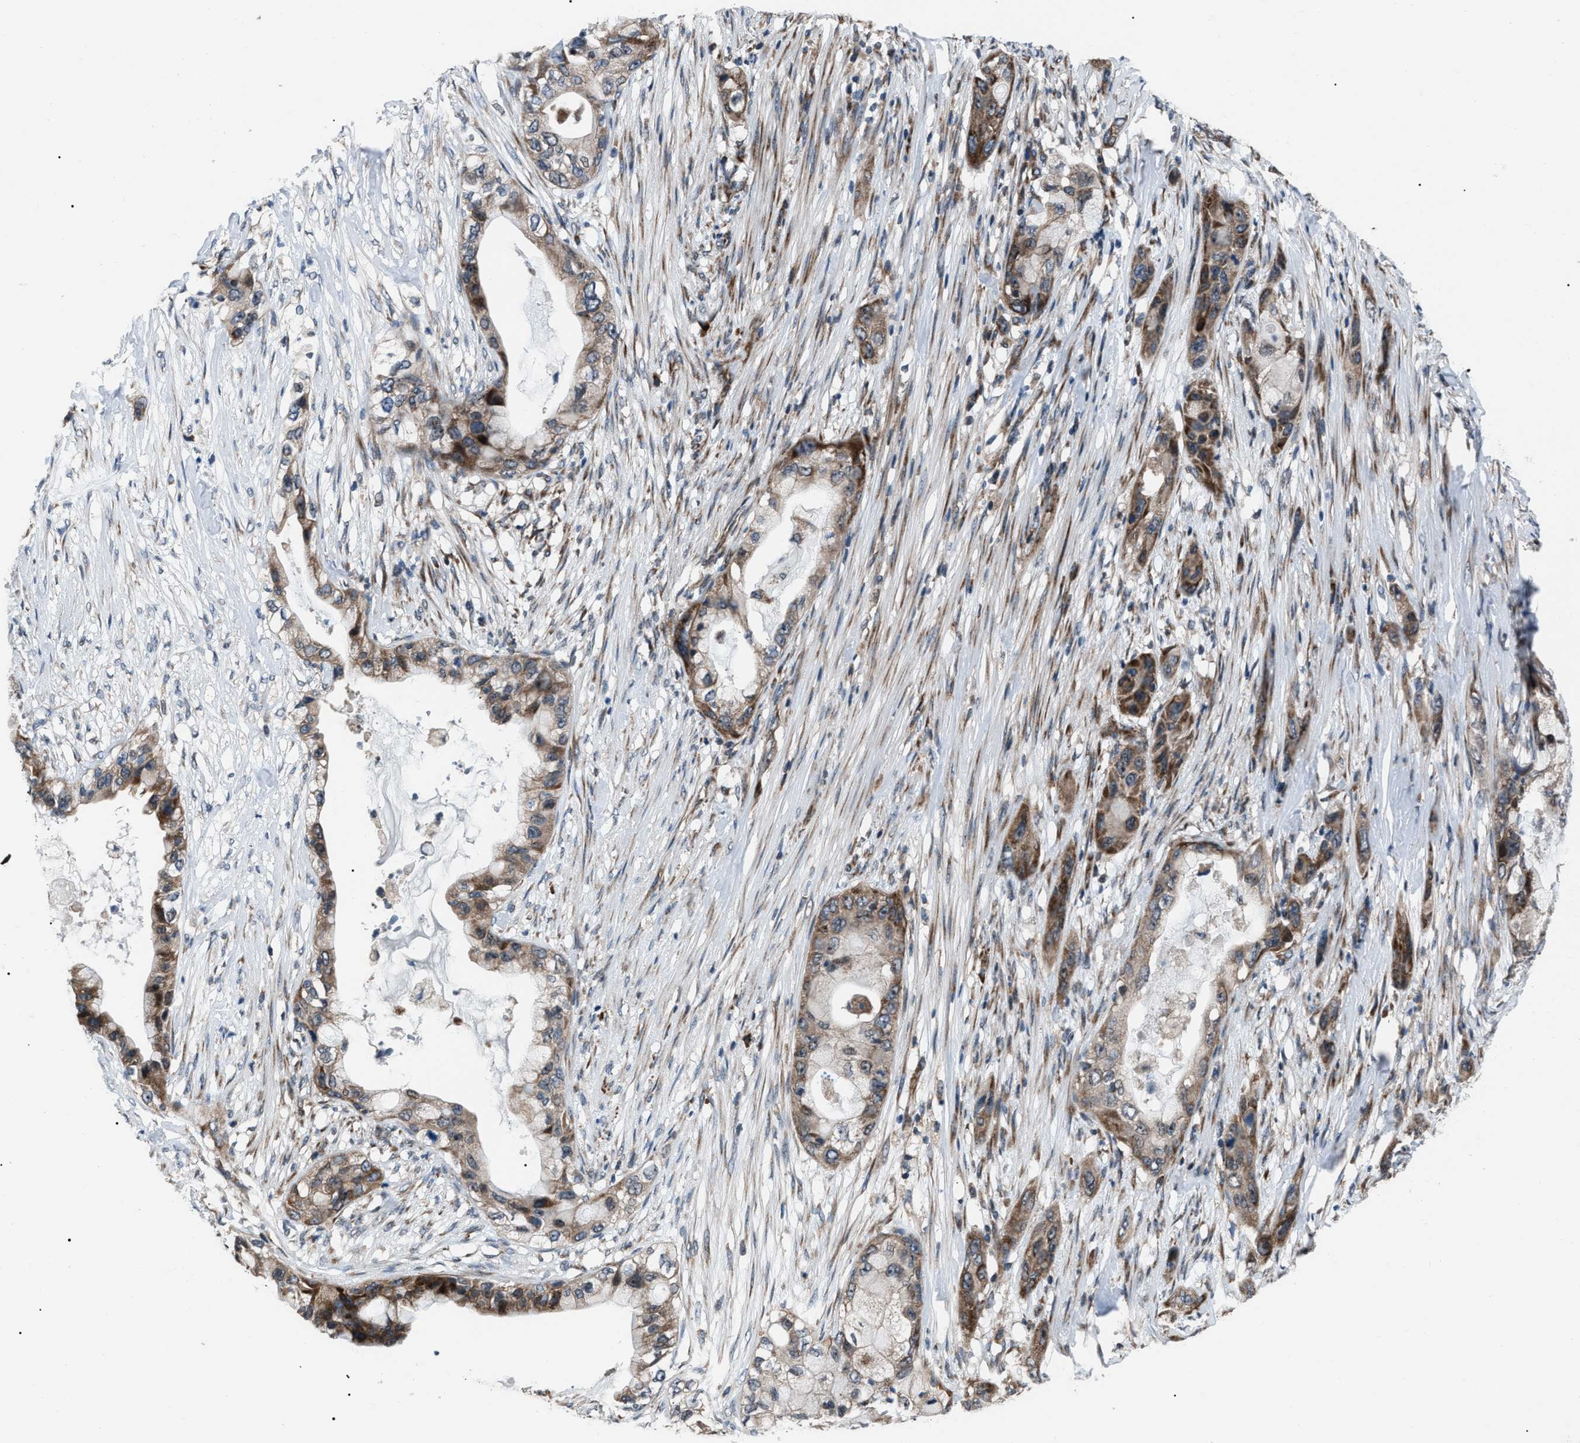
{"staining": {"intensity": "moderate", "quantity": ">75%", "location": "cytoplasmic/membranous"}, "tissue": "pancreatic cancer", "cell_type": "Tumor cells", "image_type": "cancer", "snomed": [{"axis": "morphology", "description": "Adenocarcinoma, NOS"}, {"axis": "topography", "description": "Pancreas"}], "caption": "The immunohistochemical stain highlights moderate cytoplasmic/membranous positivity in tumor cells of pancreatic adenocarcinoma tissue. (DAB IHC with brightfield microscopy, high magnification).", "gene": "AGO2", "patient": {"sex": "male", "age": 53}}